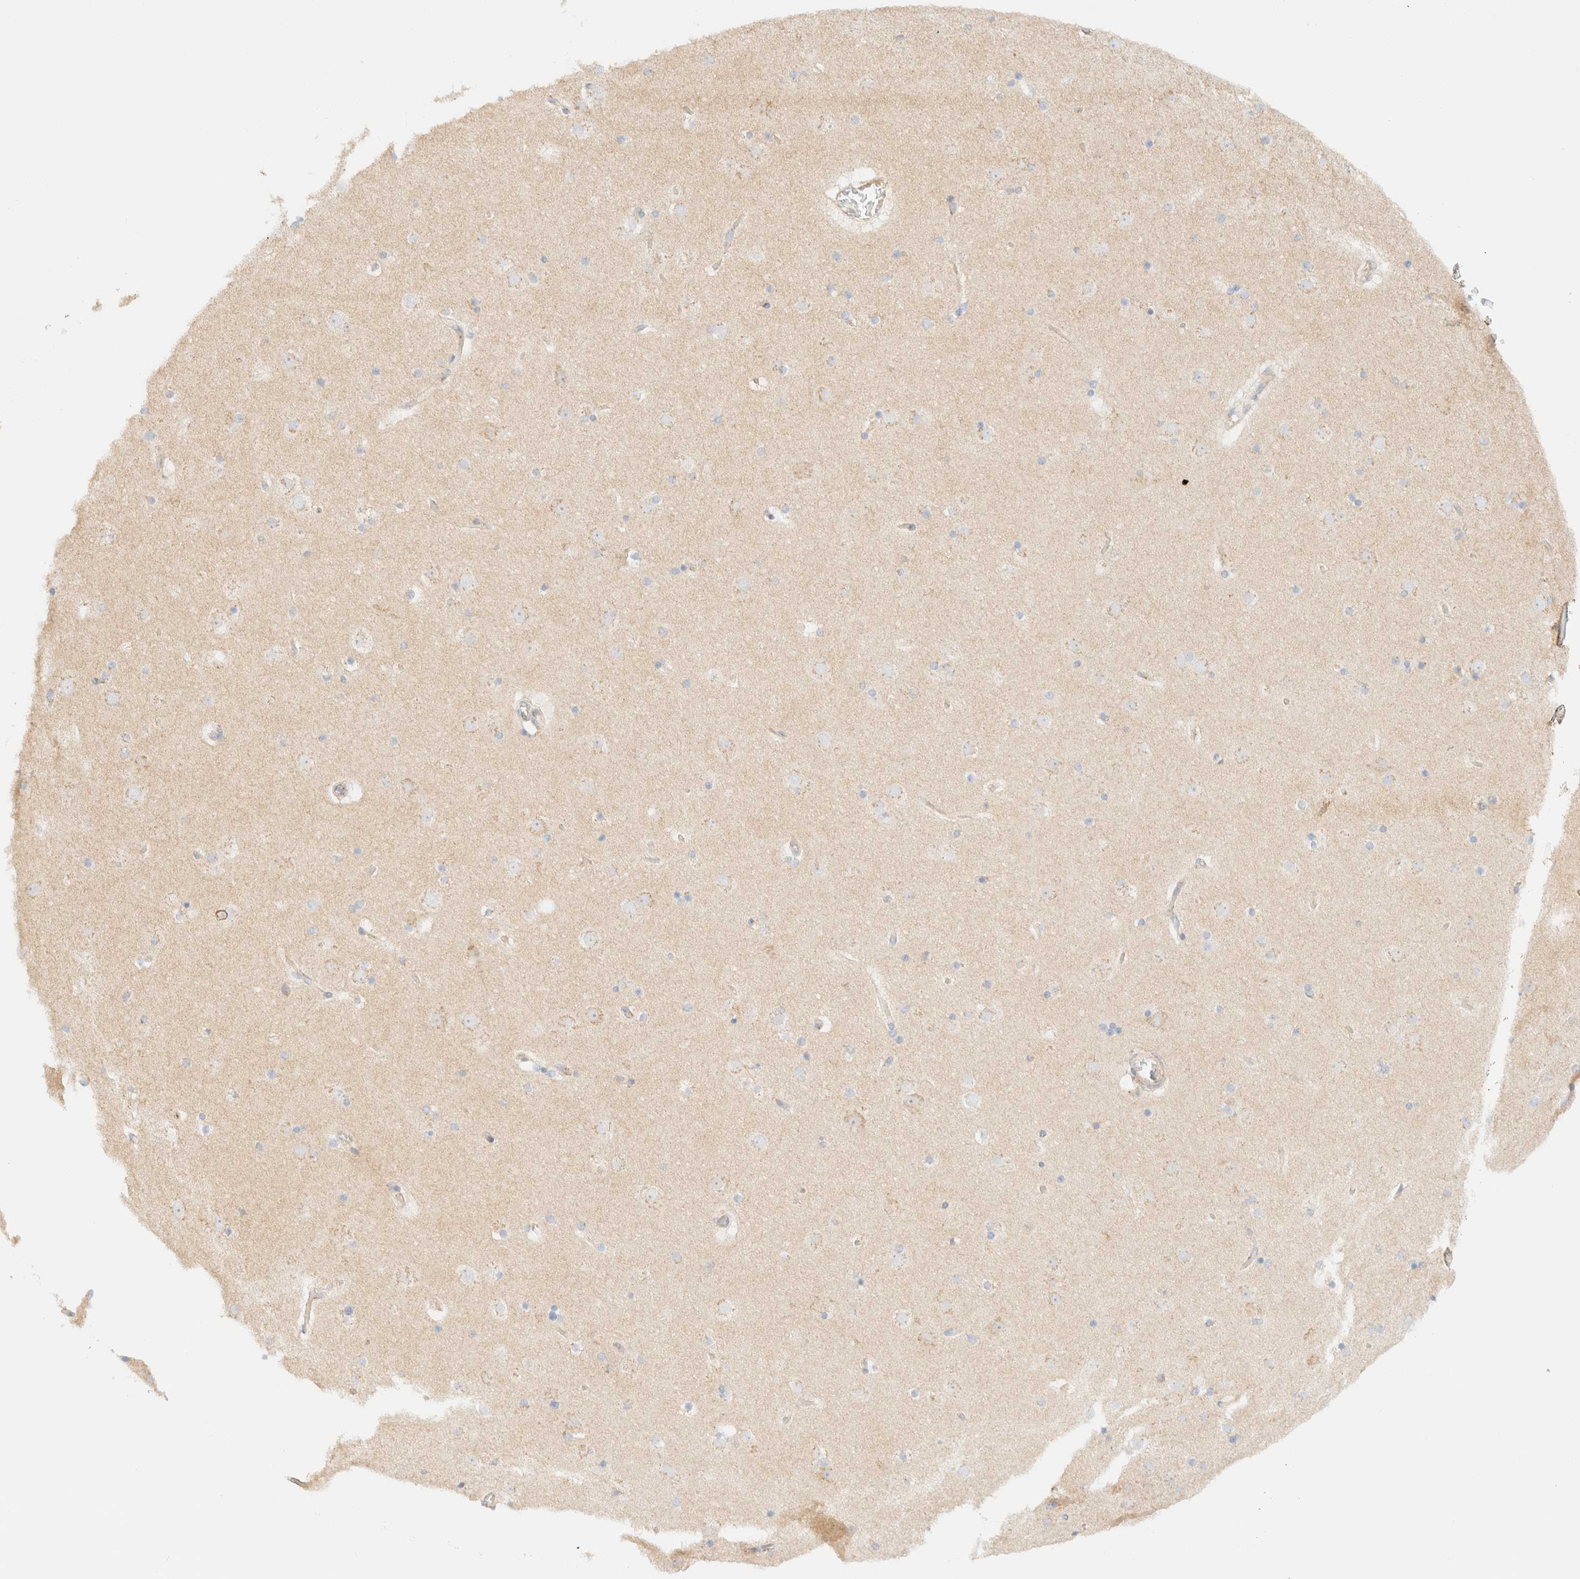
{"staining": {"intensity": "moderate", "quantity": "25%-75%", "location": "cytoplasmic/membranous"}, "tissue": "cerebral cortex", "cell_type": "Endothelial cells", "image_type": "normal", "snomed": [{"axis": "morphology", "description": "Normal tissue, NOS"}, {"axis": "topography", "description": "Cerebral cortex"}], "caption": "Immunohistochemistry of normal cerebral cortex exhibits medium levels of moderate cytoplasmic/membranous expression in approximately 25%-75% of endothelial cells.", "gene": "MYO10", "patient": {"sex": "male", "age": 57}}